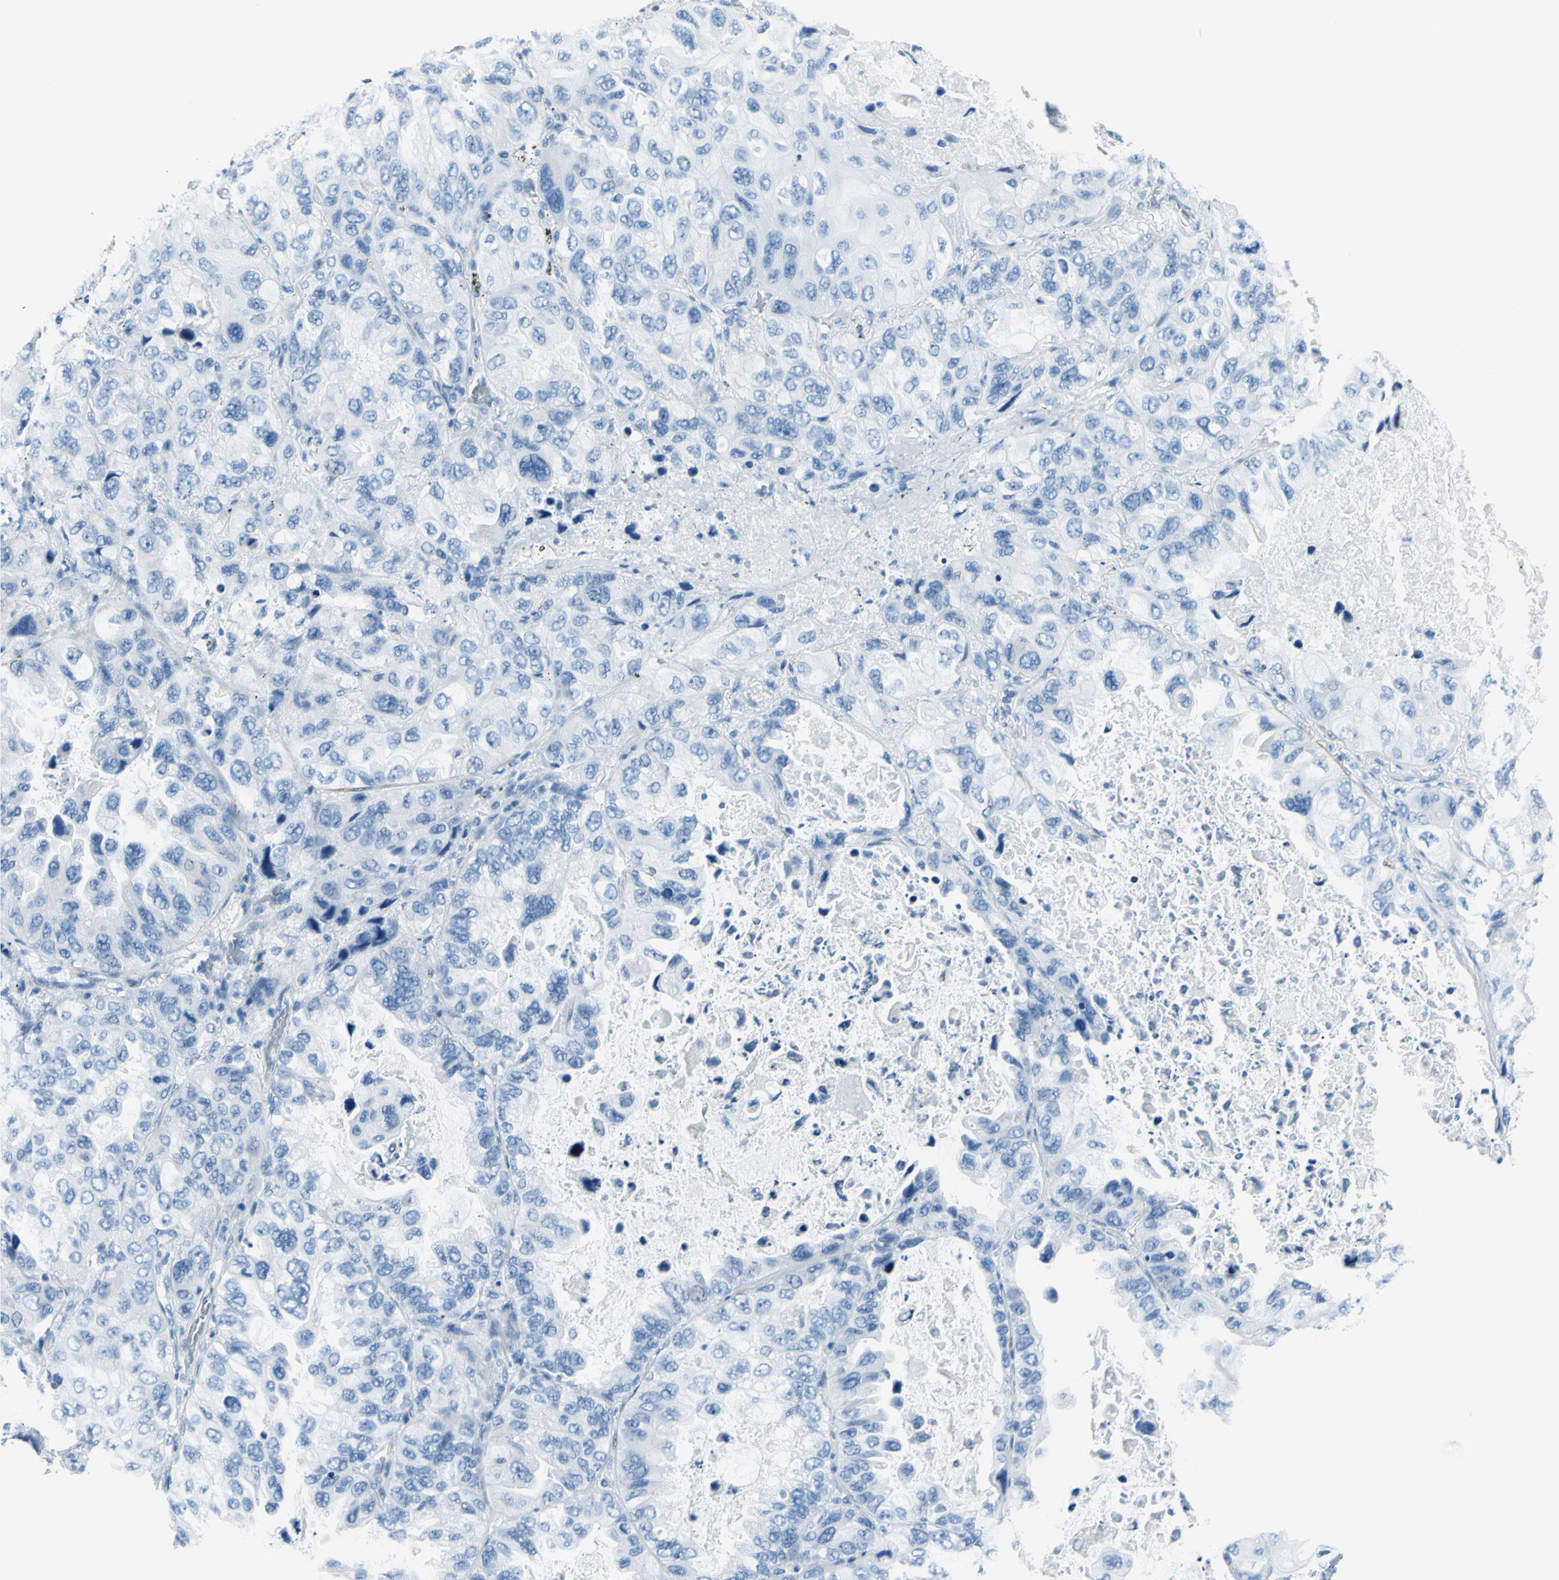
{"staining": {"intensity": "negative", "quantity": "none", "location": "none"}, "tissue": "lung cancer", "cell_type": "Tumor cells", "image_type": "cancer", "snomed": [{"axis": "morphology", "description": "Squamous cell carcinoma, NOS"}, {"axis": "topography", "description": "Lung"}], "caption": "Photomicrograph shows no significant protein positivity in tumor cells of lung cancer.", "gene": "CDH15", "patient": {"sex": "female", "age": 73}}